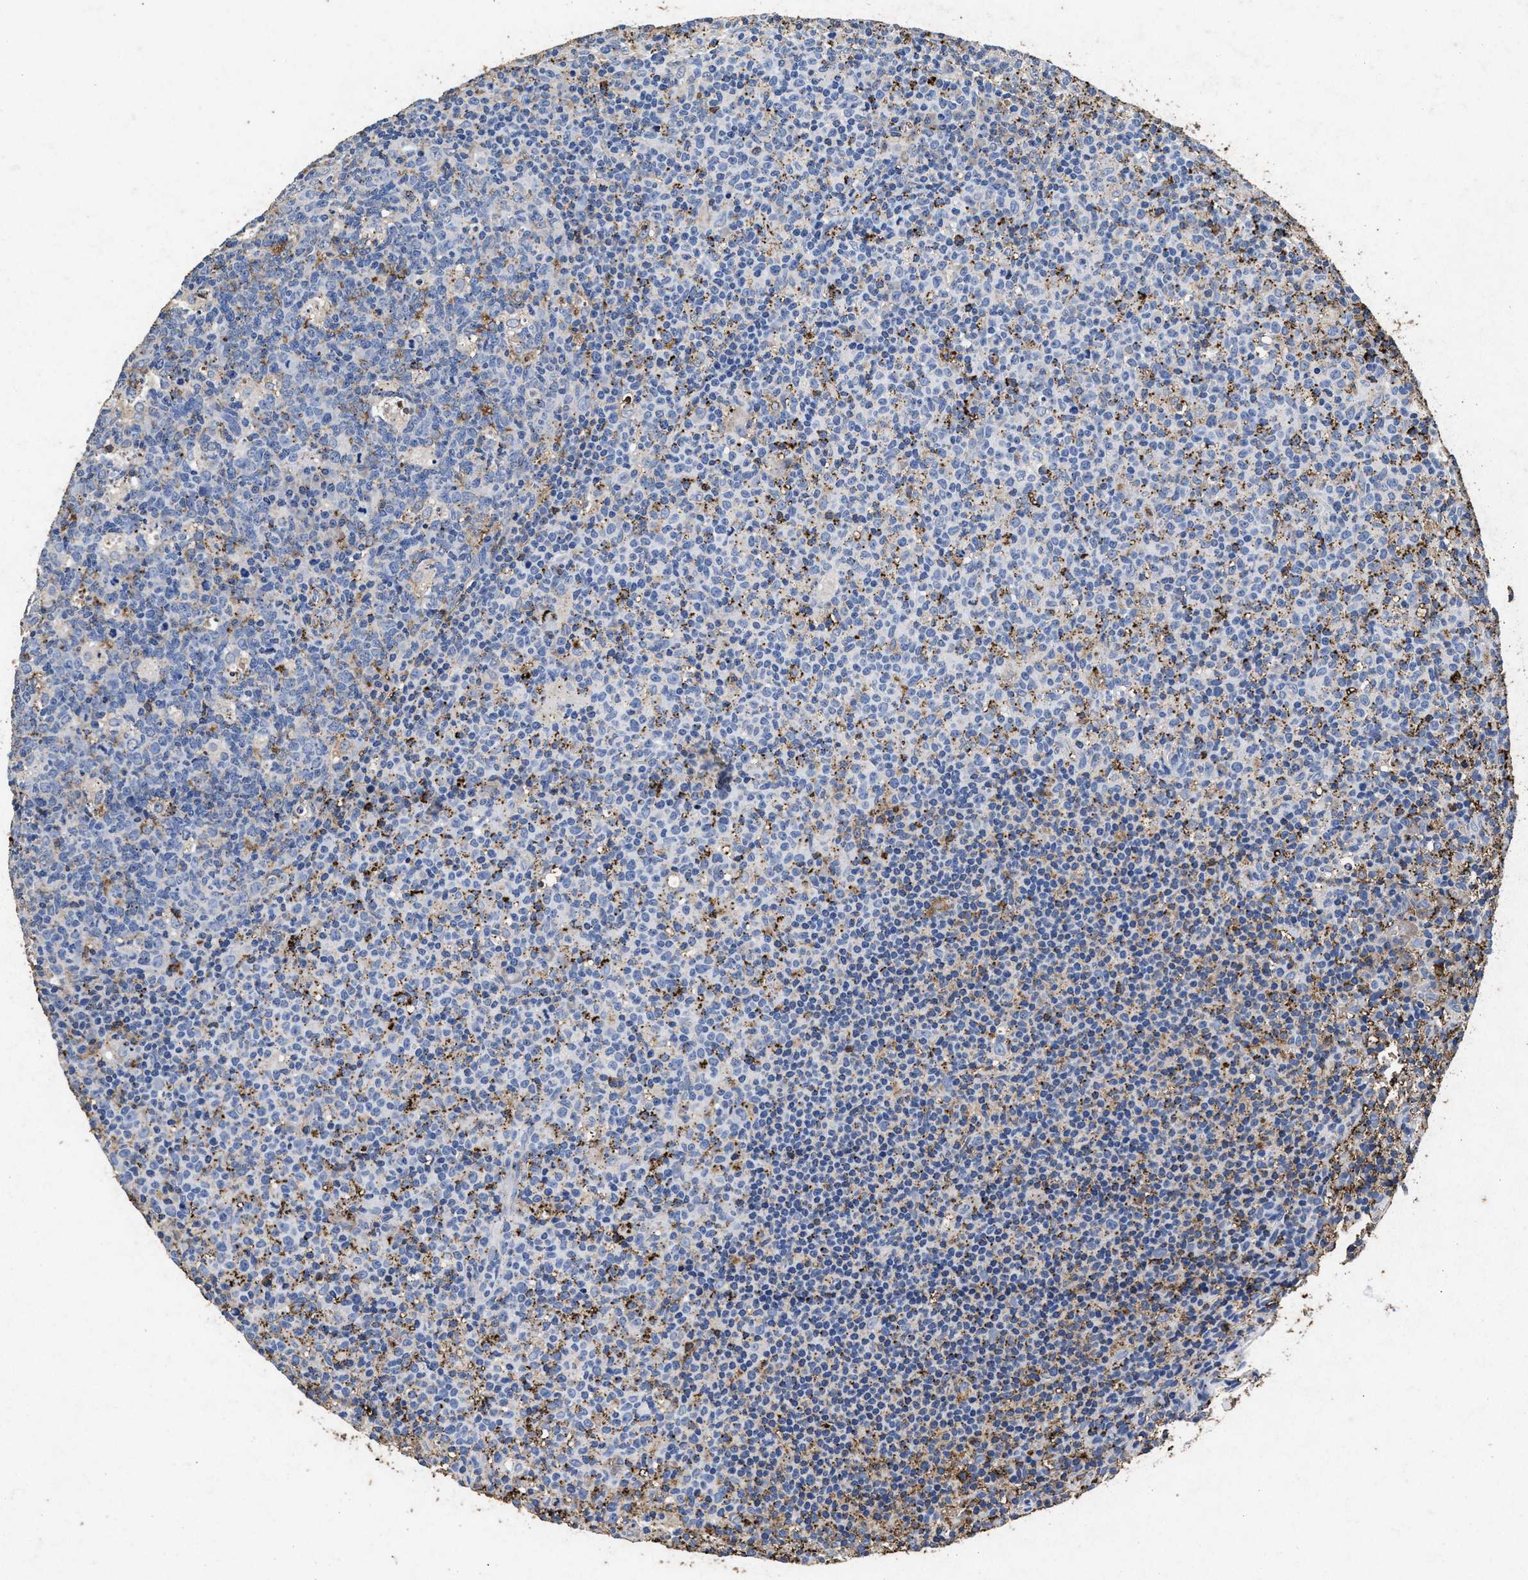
{"staining": {"intensity": "weak", "quantity": "<25%", "location": "cytoplasmic/membranous"}, "tissue": "lymph node", "cell_type": "Germinal center cells", "image_type": "normal", "snomed": [{"axis": "morphology", "description": "Normal tissue, NOS"}, {"axis": "morphology", "description": "Inflammation, NOS"}, {"axis": "topography", "description": "Lymph node"}], "caption": "IHC image of unremarkable human lymph node stained for a protein (brown), which shows no positivity in germinal center cells. (DAB IHC with hematoxylin counter stain).", "gene": "LTB4R2", "patient": {"sex": "male", "age": 55}}